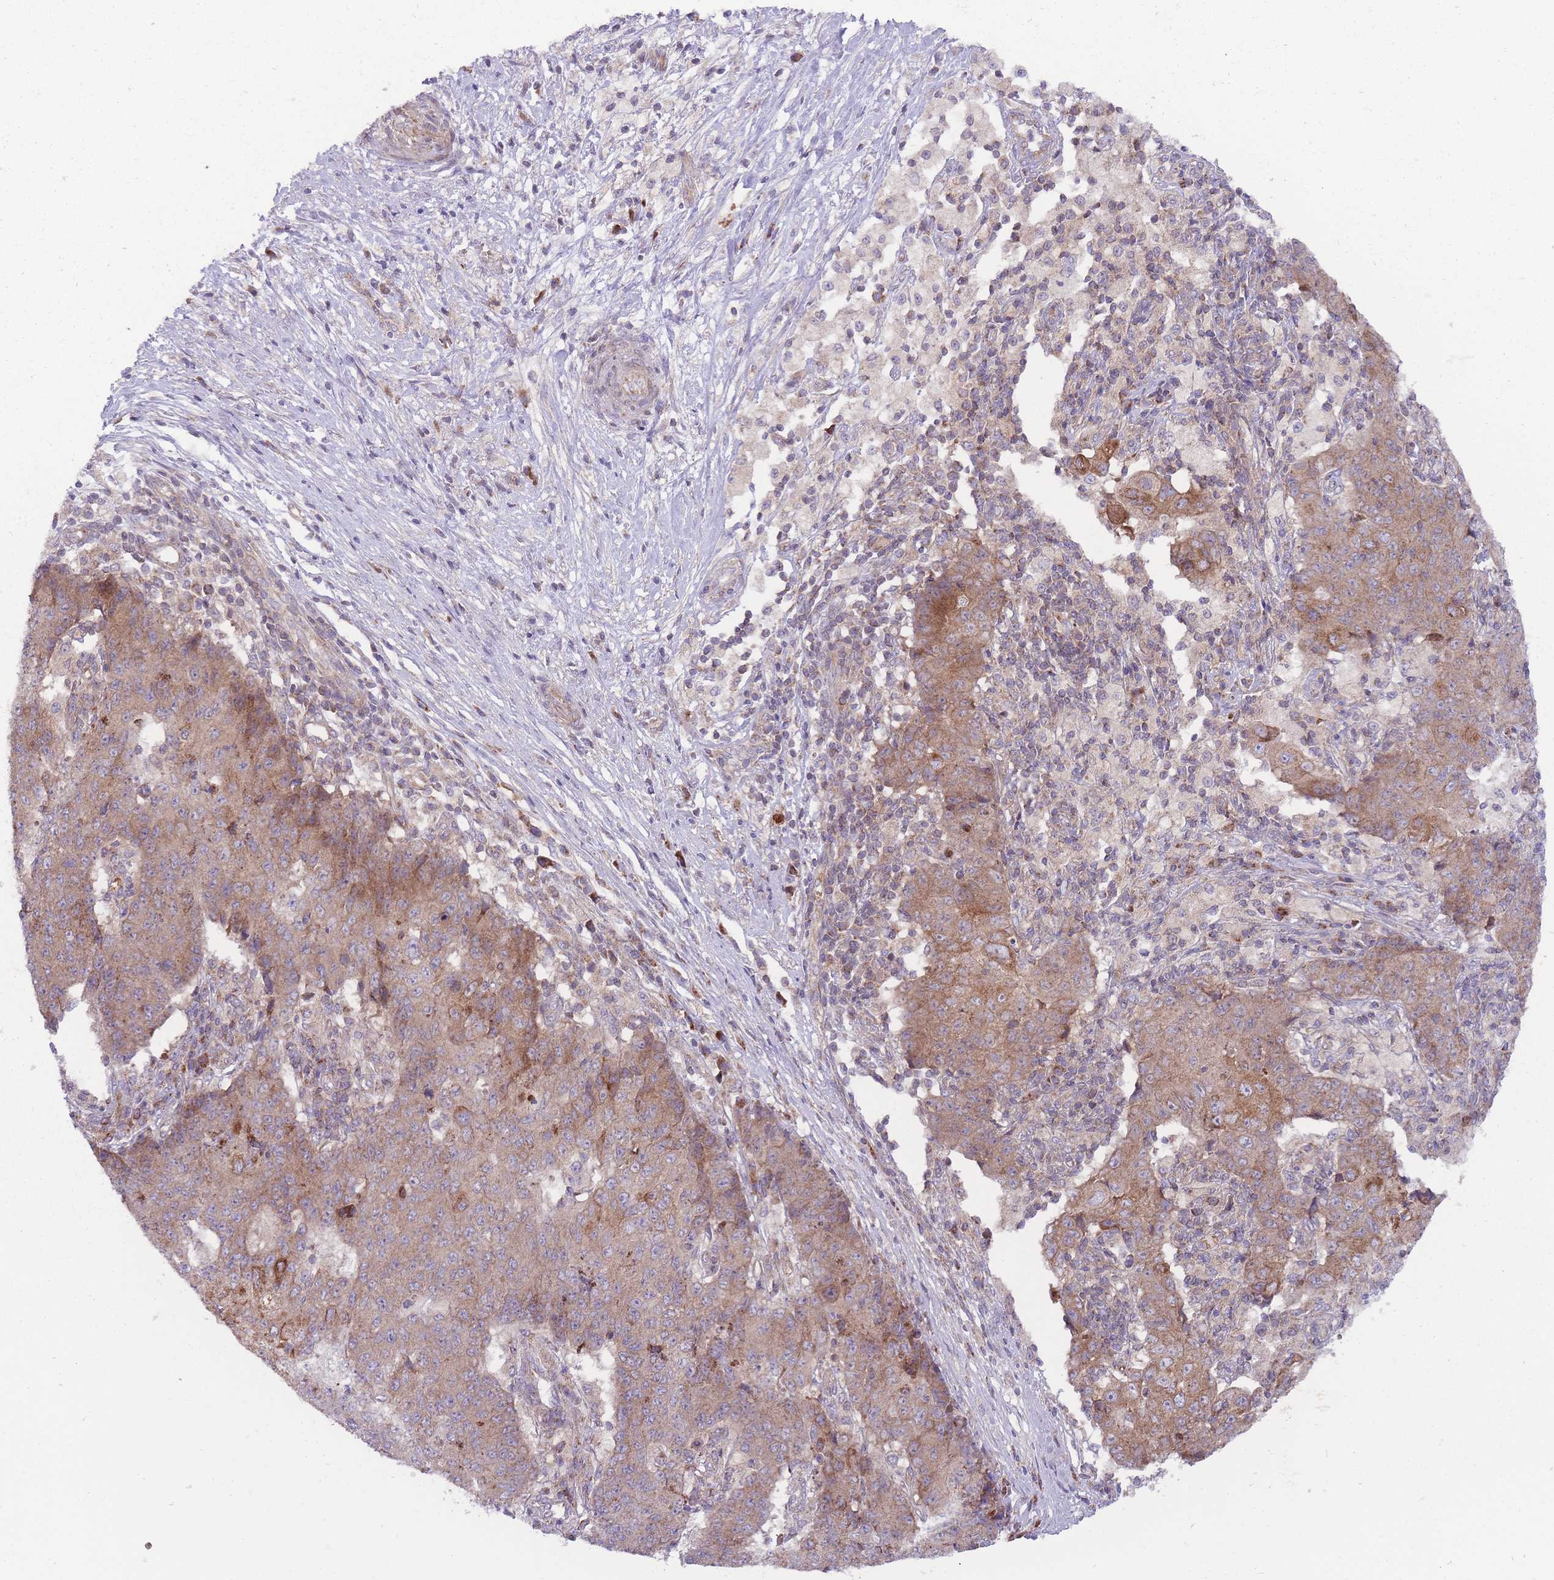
{"staining": {"intensity": "moderate", "quantity": "25%-75%", "location": "cytoplasmic/membranous"}, "tissue": "ovarian cancer", "cell_type": "Tumor cells", "image_type": "cancer", "snomed": [{"axis": "morphology", "description": "Carcinoma, endometroid"}, {"axis": "topography", "description": "Ovary"}], "caption": "DAB (3,3'-diaminobenzidine) immunohistochemical staining of ovarian endometroid carcinoma reveals moderate cytoplasmic/membranous protein staining in approximately 25%-75% of tumor cells.", "gene": "ANKRD10", "patient": {"sex": "female", "age": 42}}